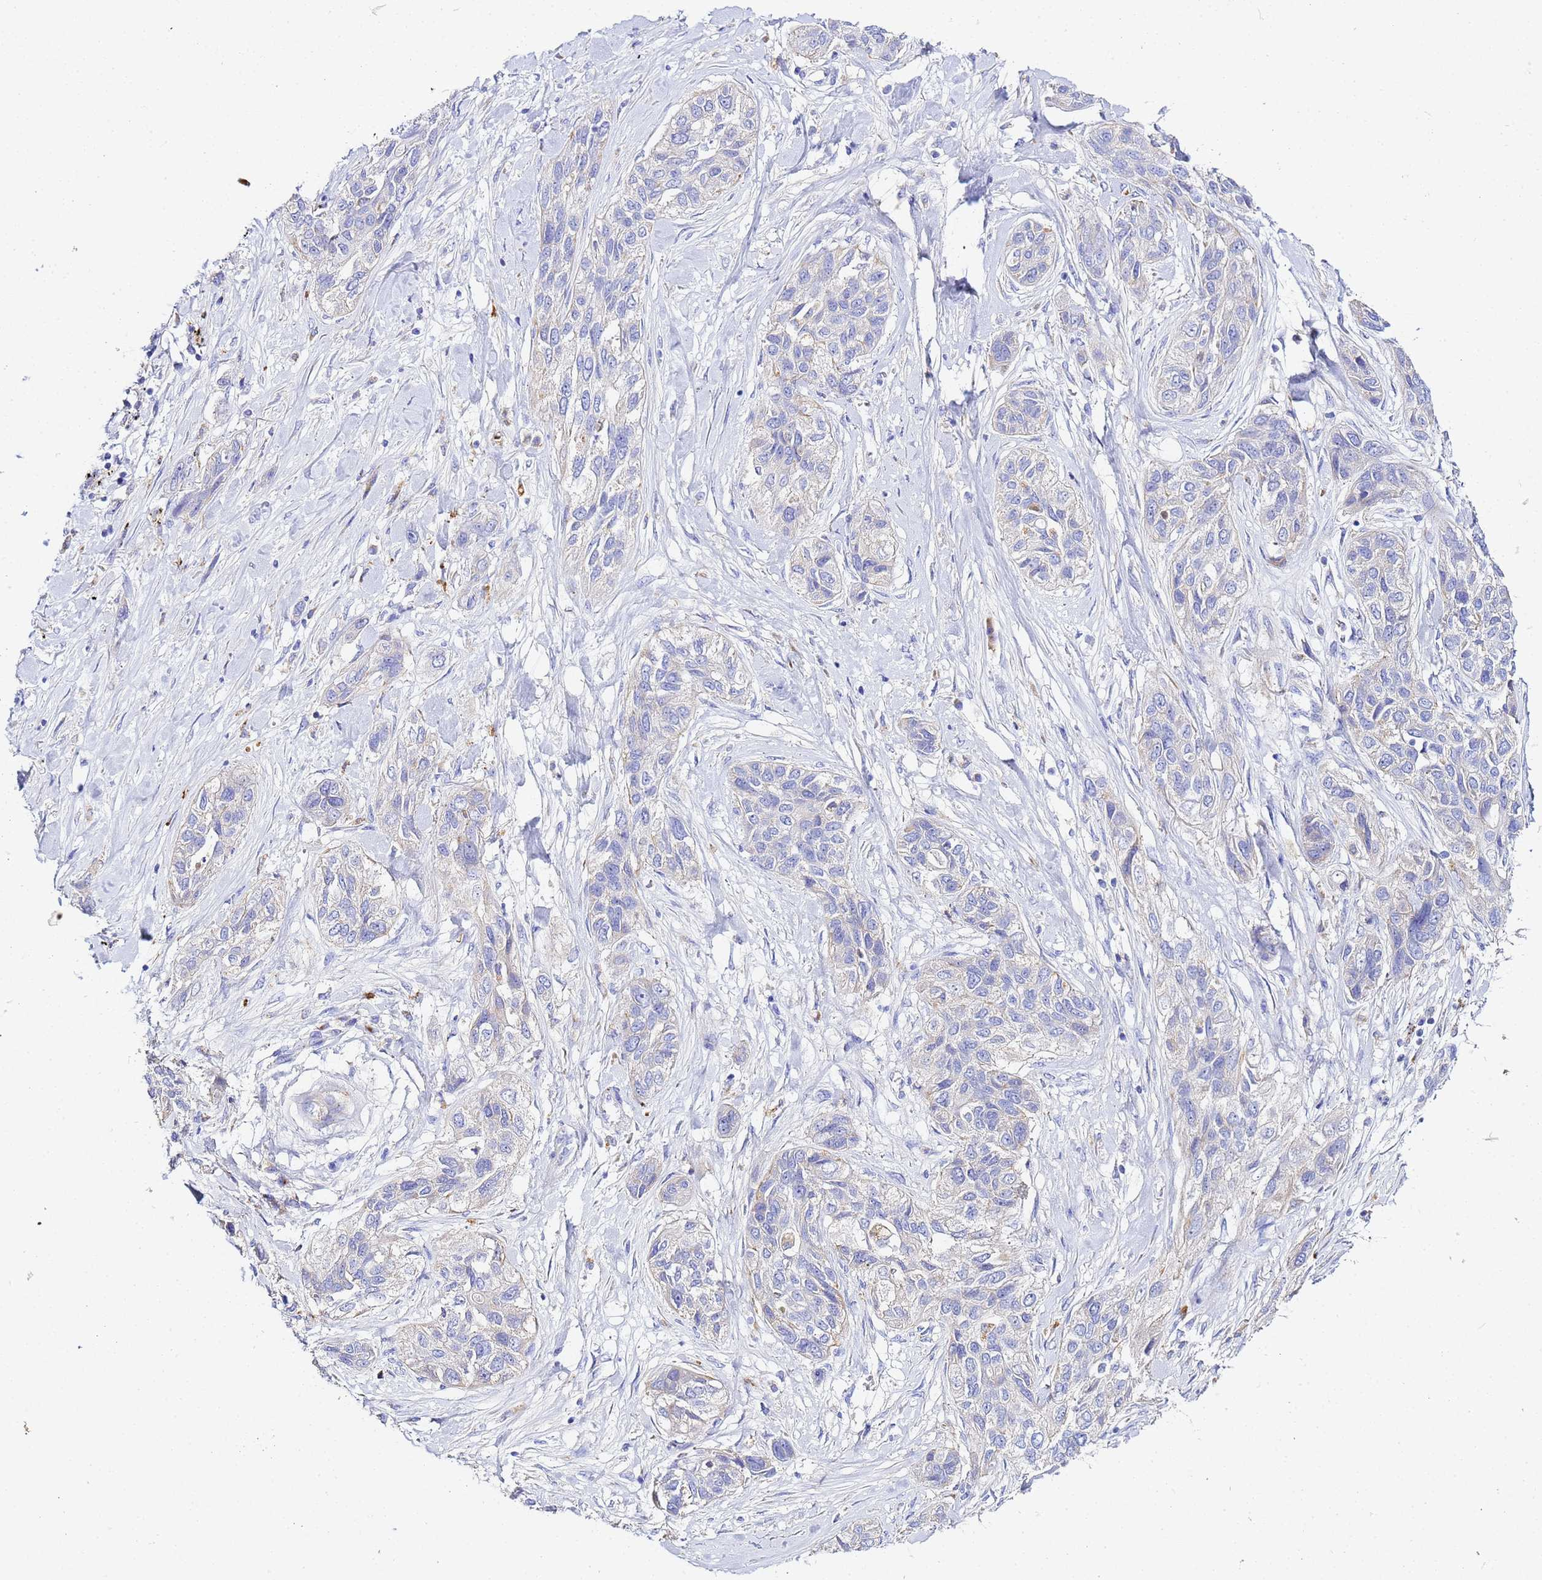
{"staining": {"intensity": "negative", "quantity": "none", "location": "none"}, "tissue": "lung cancer", "cell_type": "Tumor cells", "image_type": "cancer", "snomed": [{"axis": "morphology", "description": "Squamous cell carcinoma, NOS"}, {"axis": "topography", "description": "Lung"}], "caption": "Tumor cells are negative for protein expression in human lung cancer (squamous cell carcinoma).", "gene": "VTI1B", "patient": {"sex": "female", "age": 70}}